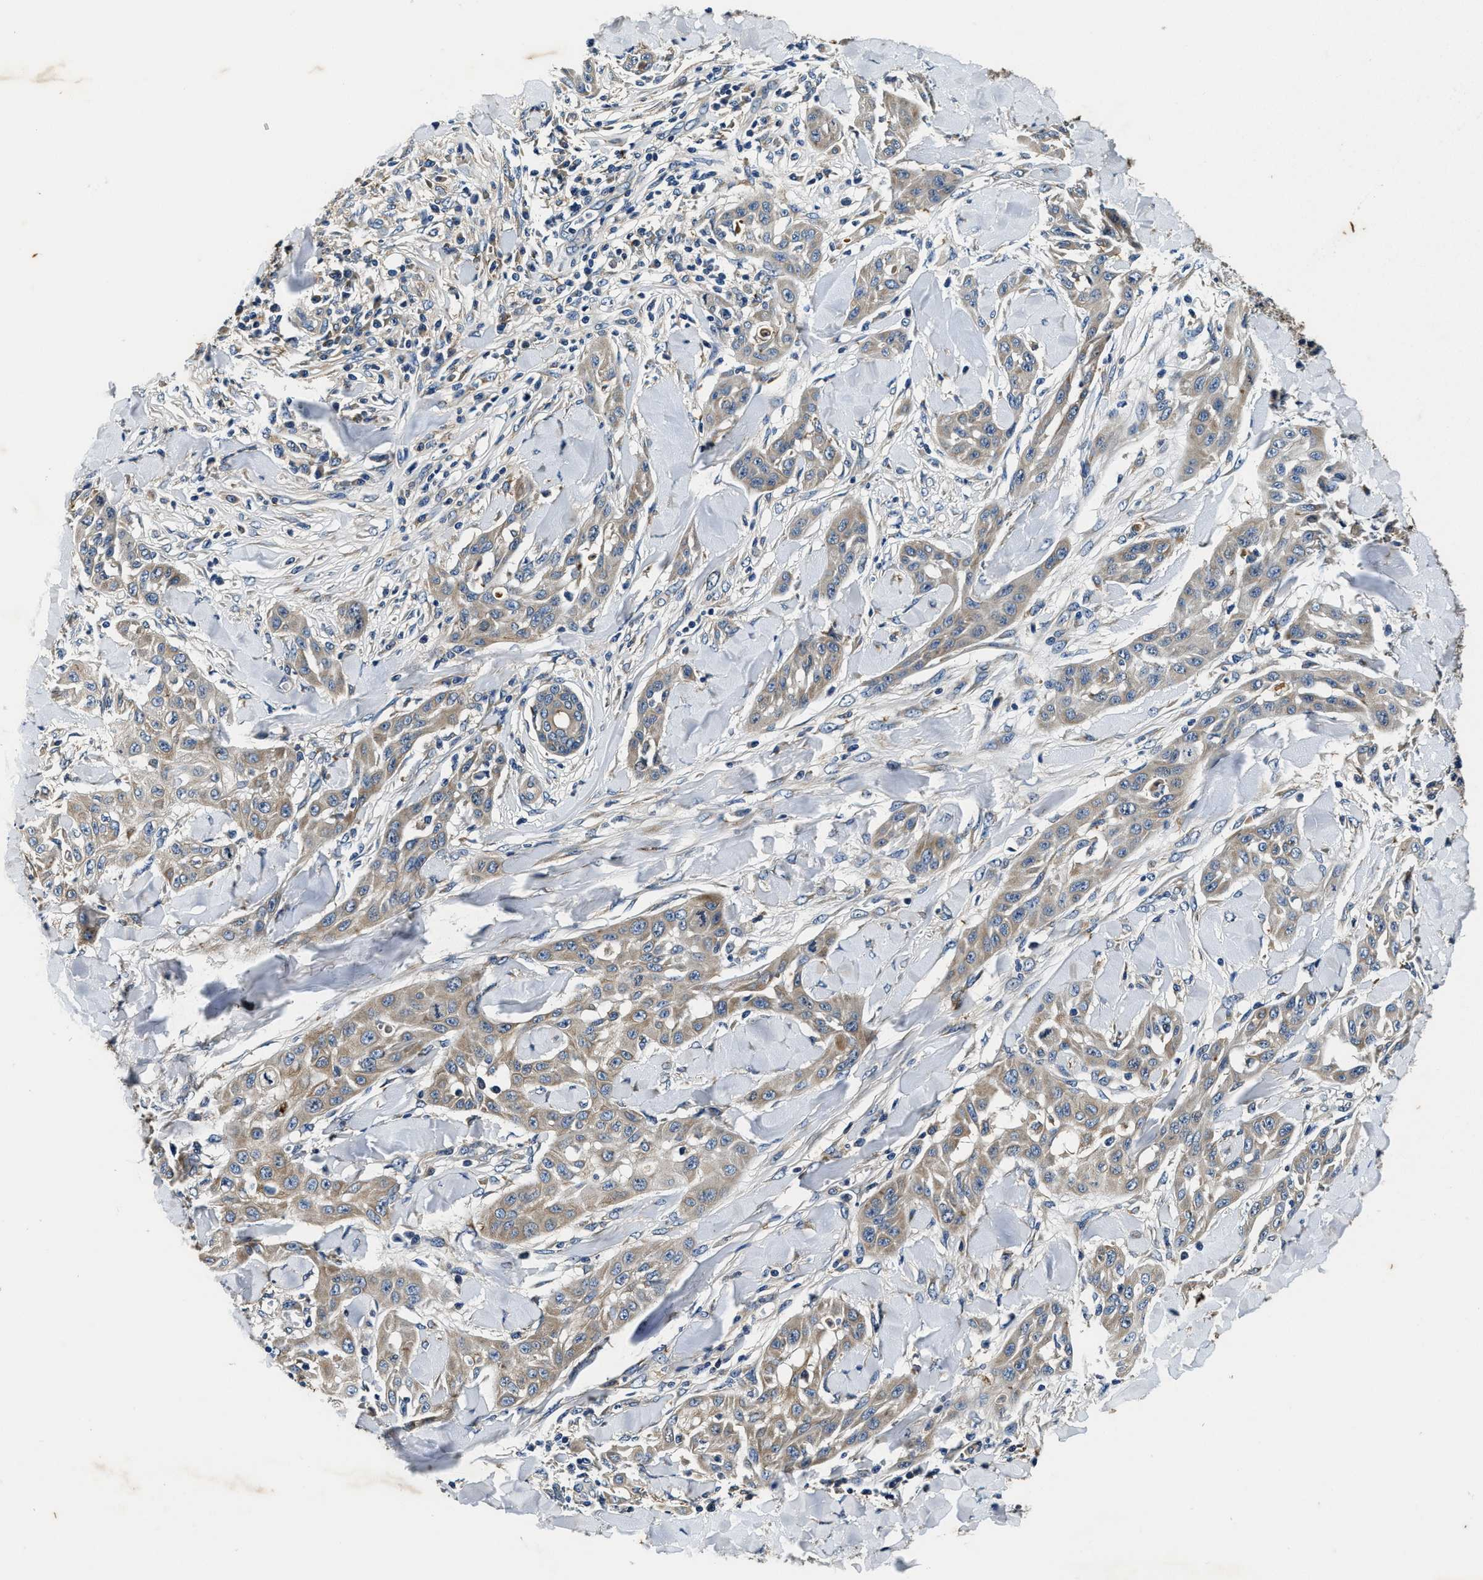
{"staining": {"intensity": "weak", "quantity": ">75%", "location": "cytoplasmic/membranous"}, "tissue": "skin cancer", "cell_type": "Tumor cells", "image_type": "cancer", "snomed": [{"axis": "morphology", "description": "Squamous cell carcinoma, NOS"}, {"axis": "topography", "description": "Skin"}], "caption": "This image demonstrates immunohistochemistry (IHC) staining of human skin cancer, with low weak cytoplasmic/membranous expression in approximately >75% of tumor cells.", "gene": "PI4KB", "patient": {"sex": "male", "age": 24}}